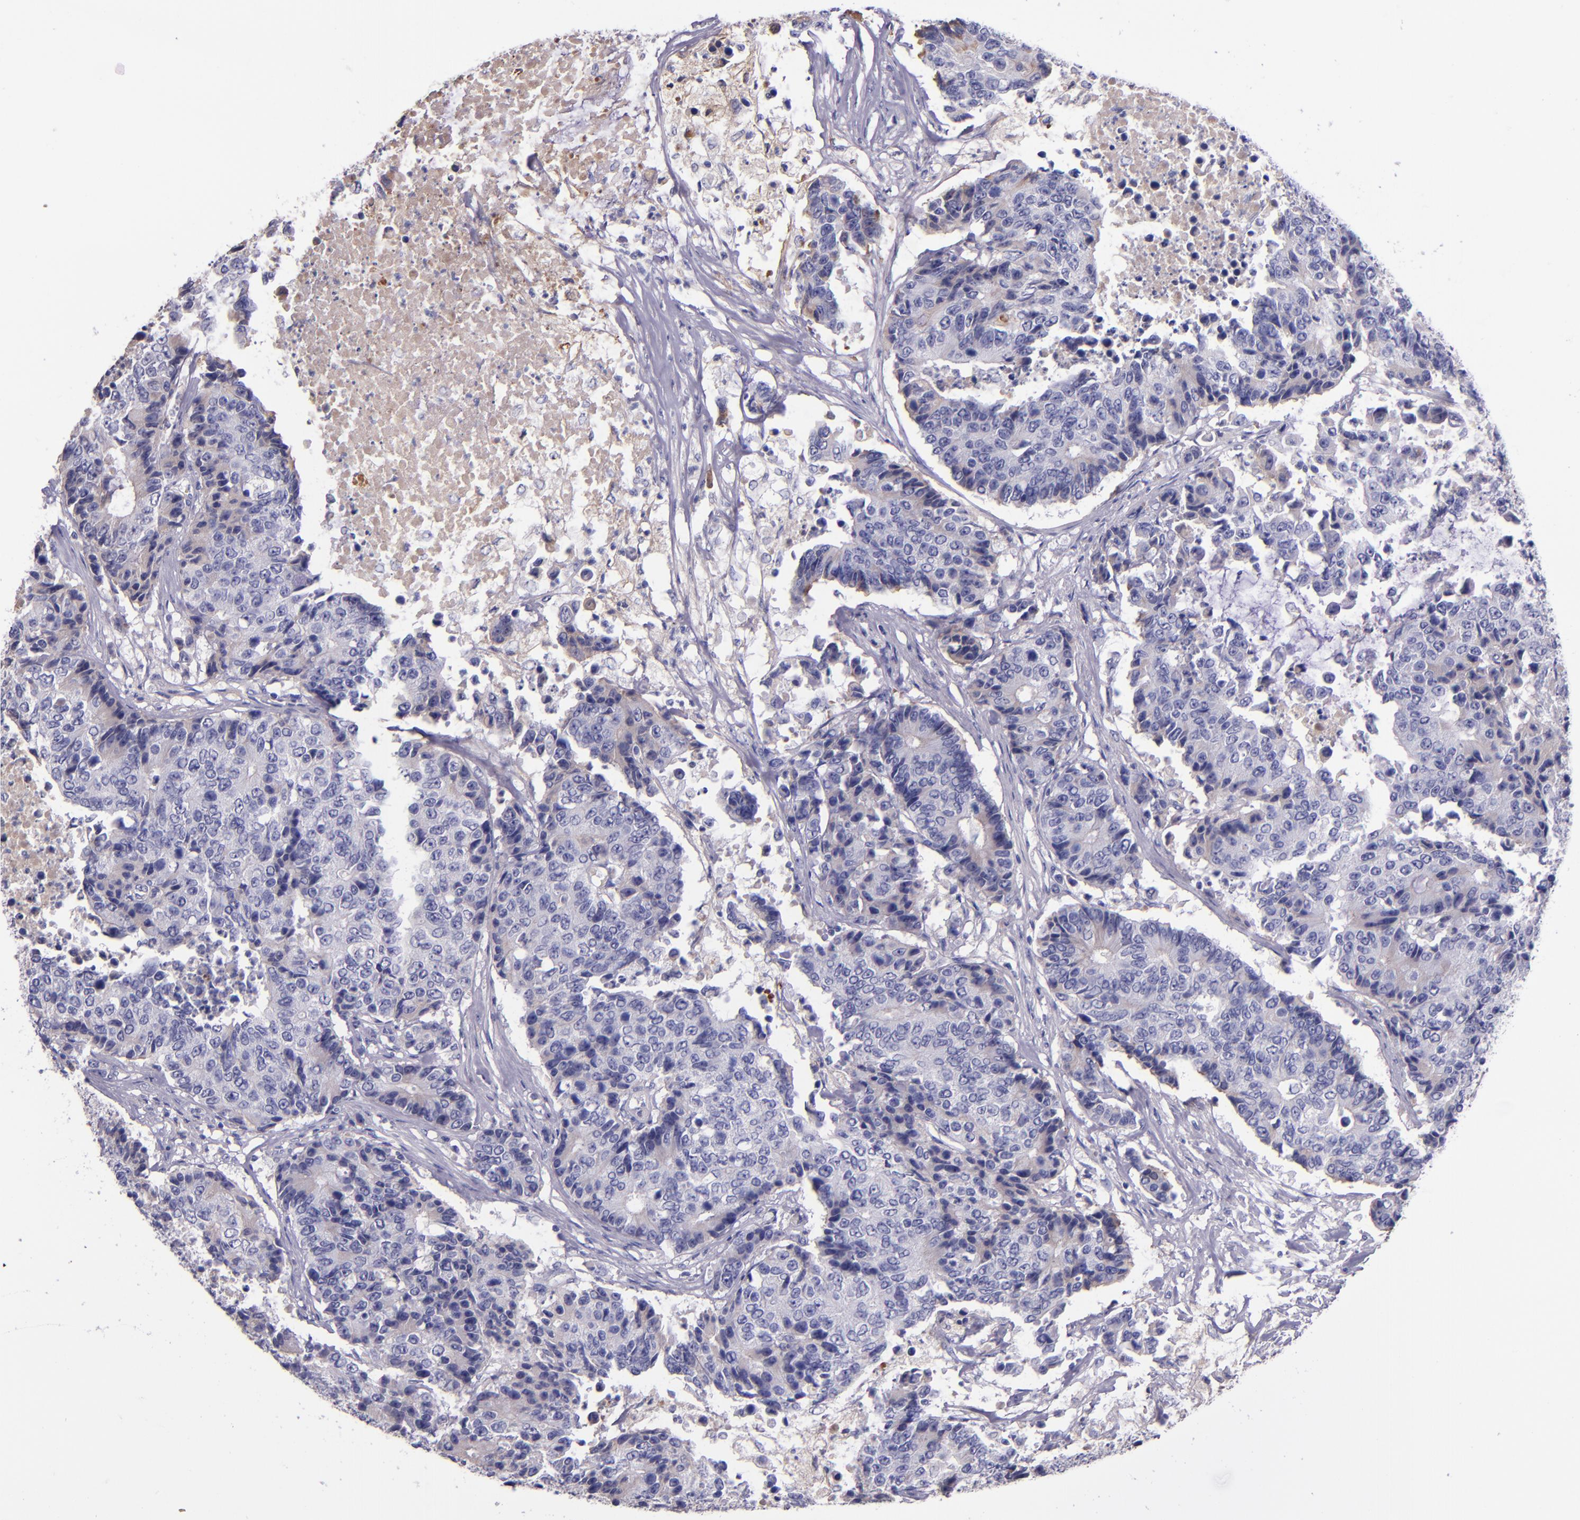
{"staining": {"intensity": "weak", "quantity": "<25%", "location": "cytoplasmic/membranous"}, "tissue": "colorectal cancer", "cell_type": "Tumor cells", "image_type": "cancer", "snomed": [{"axis": "morphology", "description": "Adenocarcinoma, NOS"}, {"axis": "topography", "description": "Colon"}], "caption": "This is an immunohistochemistry photomicrograph of human adenocarcinoma (colorectal). There is no staining in tumor cells.", "gene": "KNG1", "patient": {"sex": "female", "age": 86}}